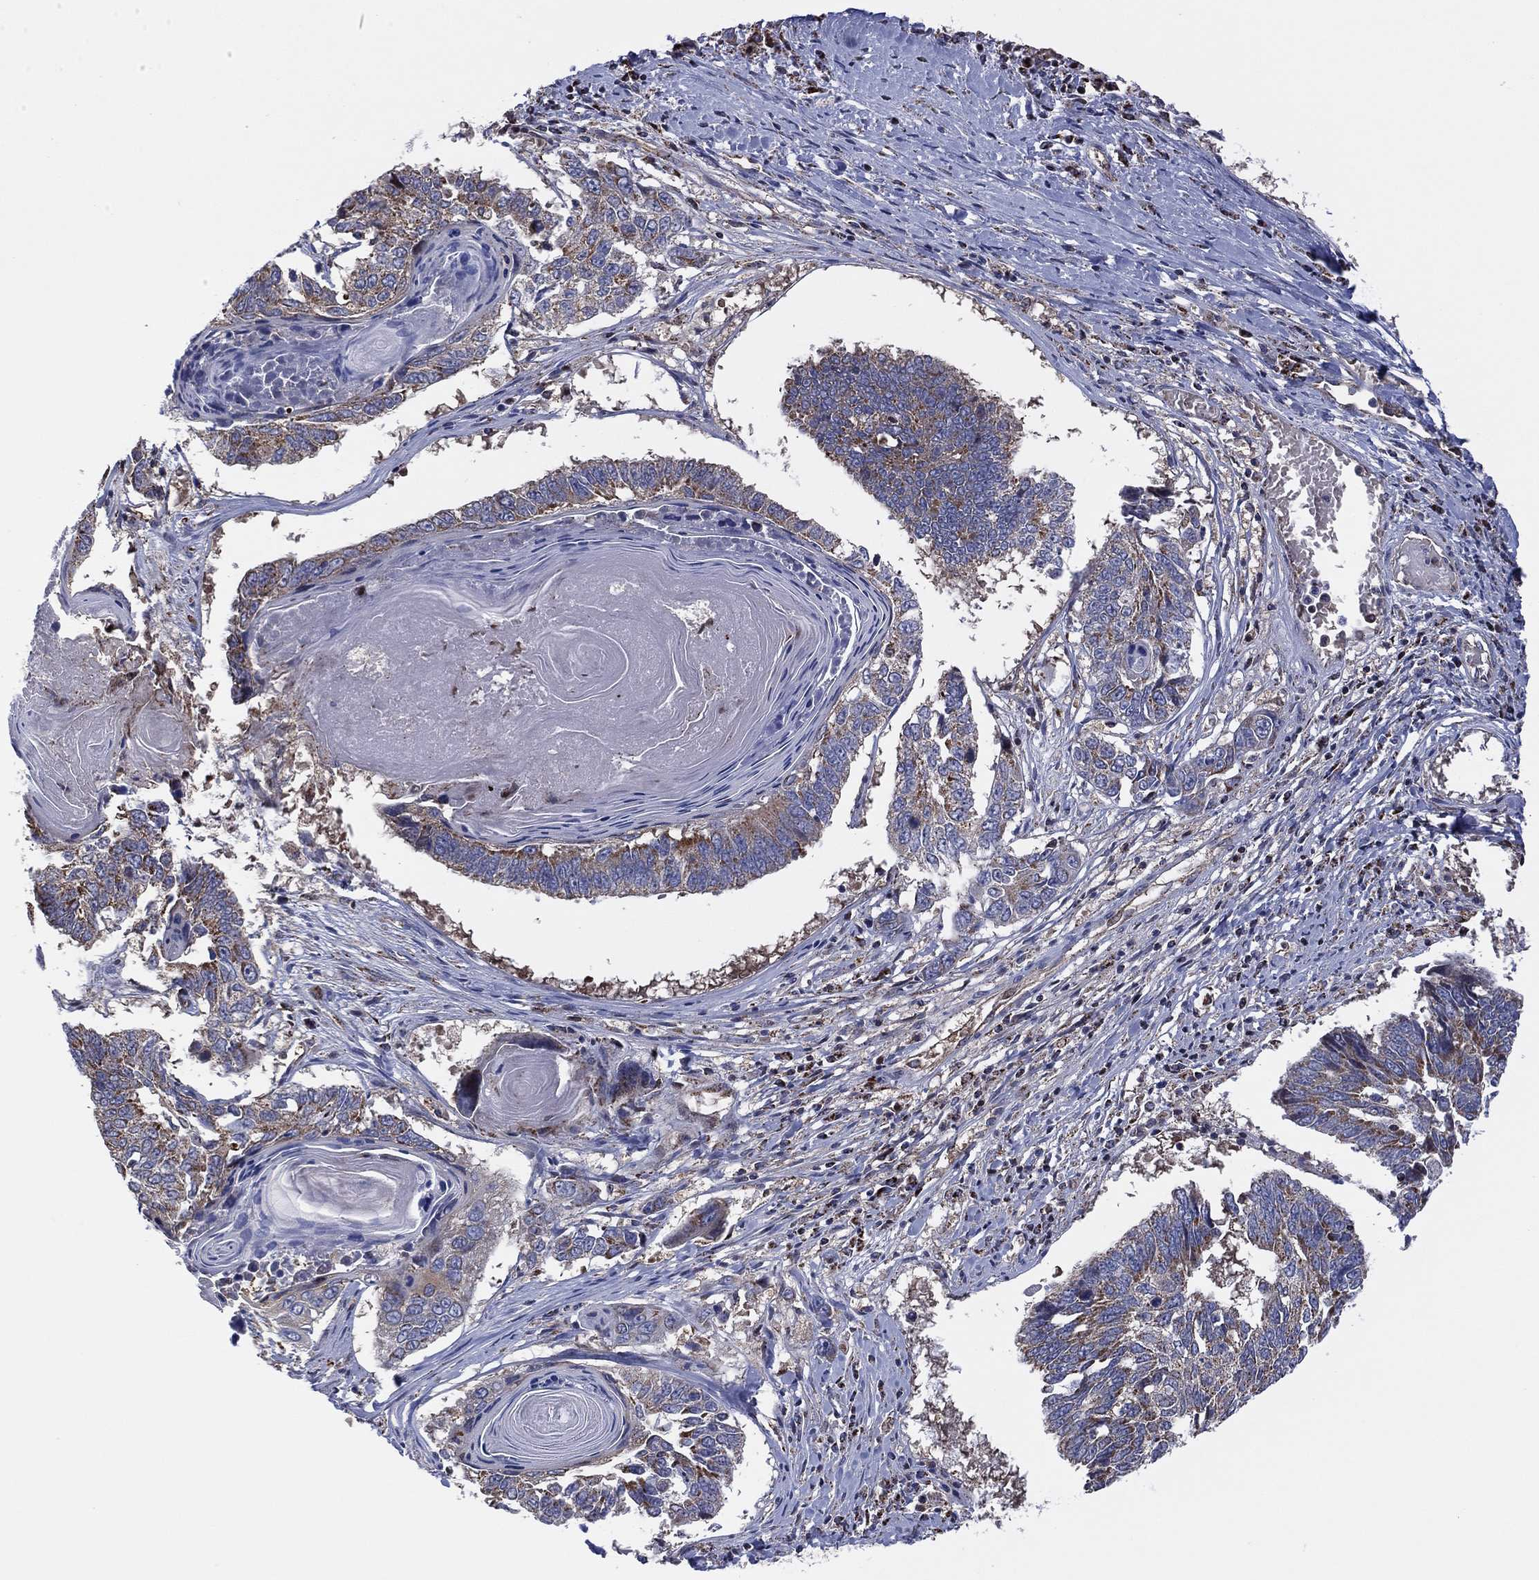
{"staining": {"intensity": "weak", "quantity": "25%-75%", "location": "cytoplasmic/membranous"}, "tissue": "lung cancer", "cell_type": "Tumor cells", "image_type": "cancer", "snomed": [{"axis": "morphology", "description": "Squamous cell carcinoma, NOS"}, {"axis": "topography", "description": "Lung"}], "caption": "Weak cytoplasmic/membranous positivity for a protein is identified in approximately 25%-75% of tumor cells of squamous cell carcinoma (lung) using immunohistochemistry.", "gene": "PIDD1", "patient": {"sex": "male", "age": 73}}